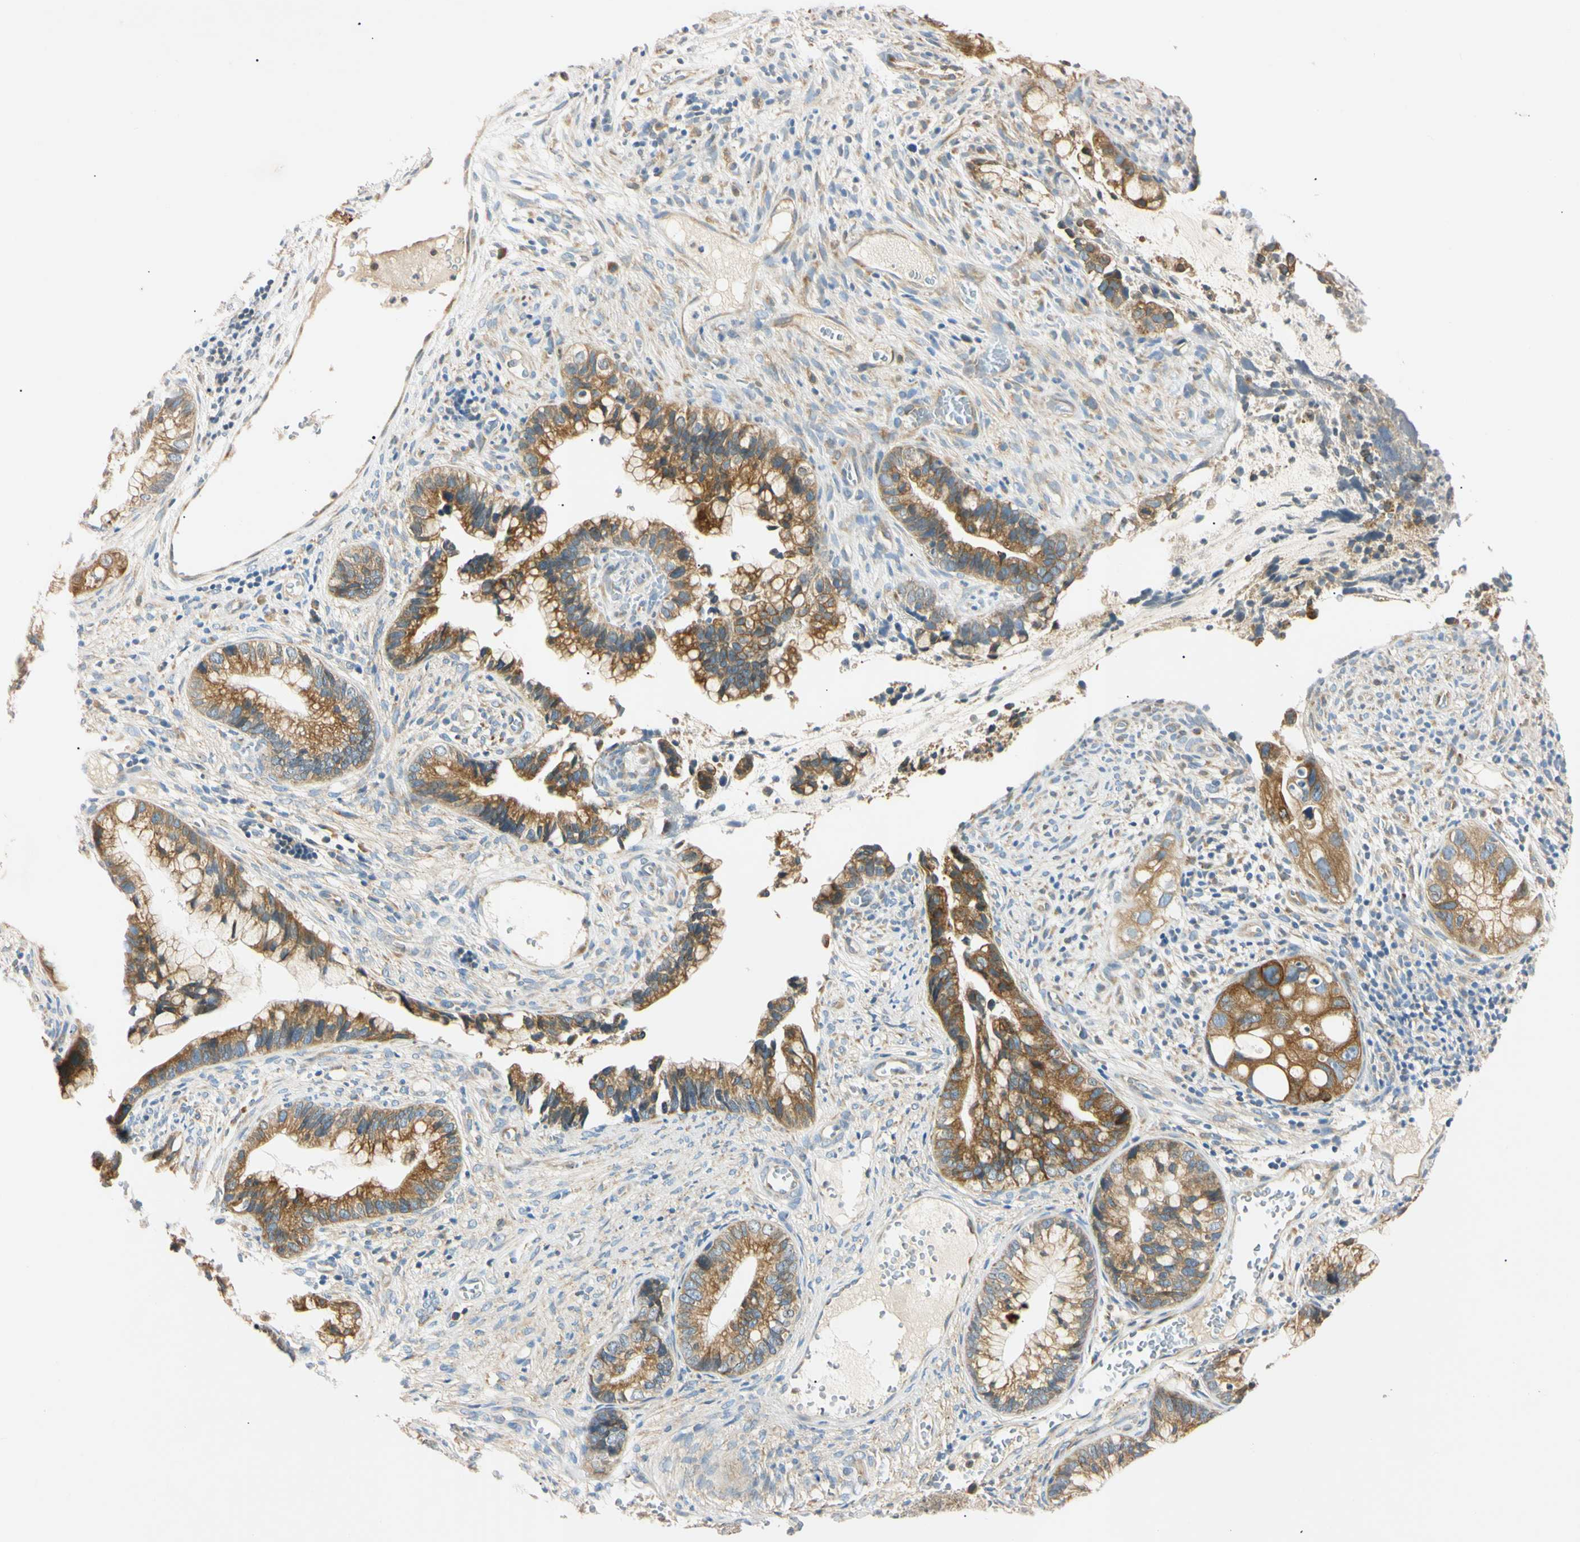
{"staining": {"intensity": "moderate", "quantity": ">75%", "location": "cytoplasmic/membranous"}, "tissue": "cervical cancer", "cell_type": "Tumor cells", "image_type": "cancer", "snomed": [{"axis": "morphology", "description": "Adenocarcinoma, NOS"}, {"axis": "topography", "description": "Cervix"}], "caption": "Brown immunohistochemical staining in human cervical cancer (adenocarcinoma) reveals moderate cytoplasmic/membranous staining in approximately >75% of tumor cells.", "gene": "DNAJB12", "patient": {"sex": "female", "age": 44}}